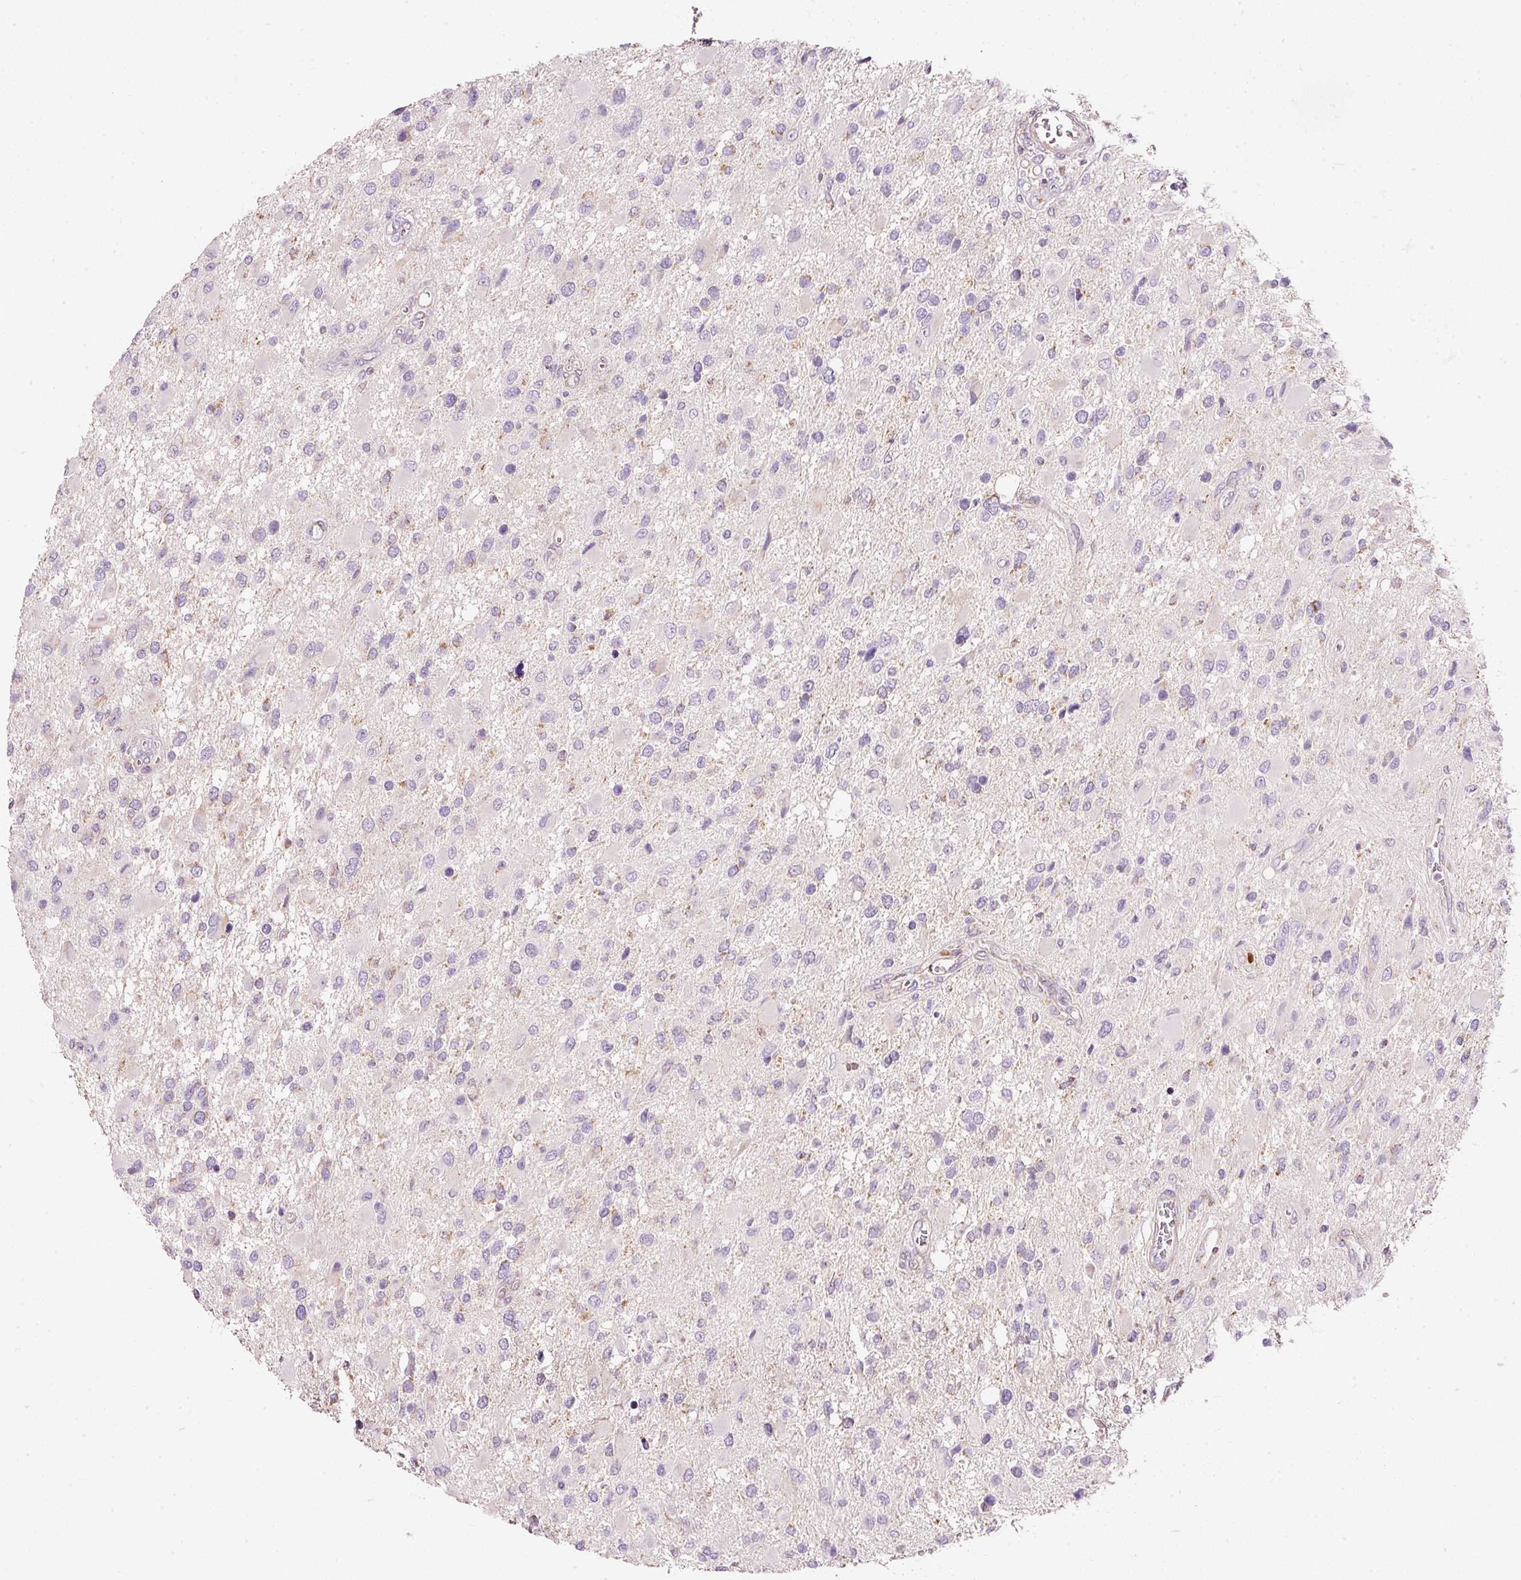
{"staining": {"intensity": "negative", "quantity": "none", "location": "none"}, "tissue": "glioma", "cell_type": "Tumor cells", "image_type": "cancer", "snomed": [{"axis": "morphology", "description": "Glioma, malignant, High grade"}, {"axis": "topography", "description": "Brain"}], "caption": "Malignant high-grade glioma was stained to show a protein in brown. There is no significant staining in tumor cells.", "gene": "NDUFA1", "patient": {"sex": "male", "age": 53}}